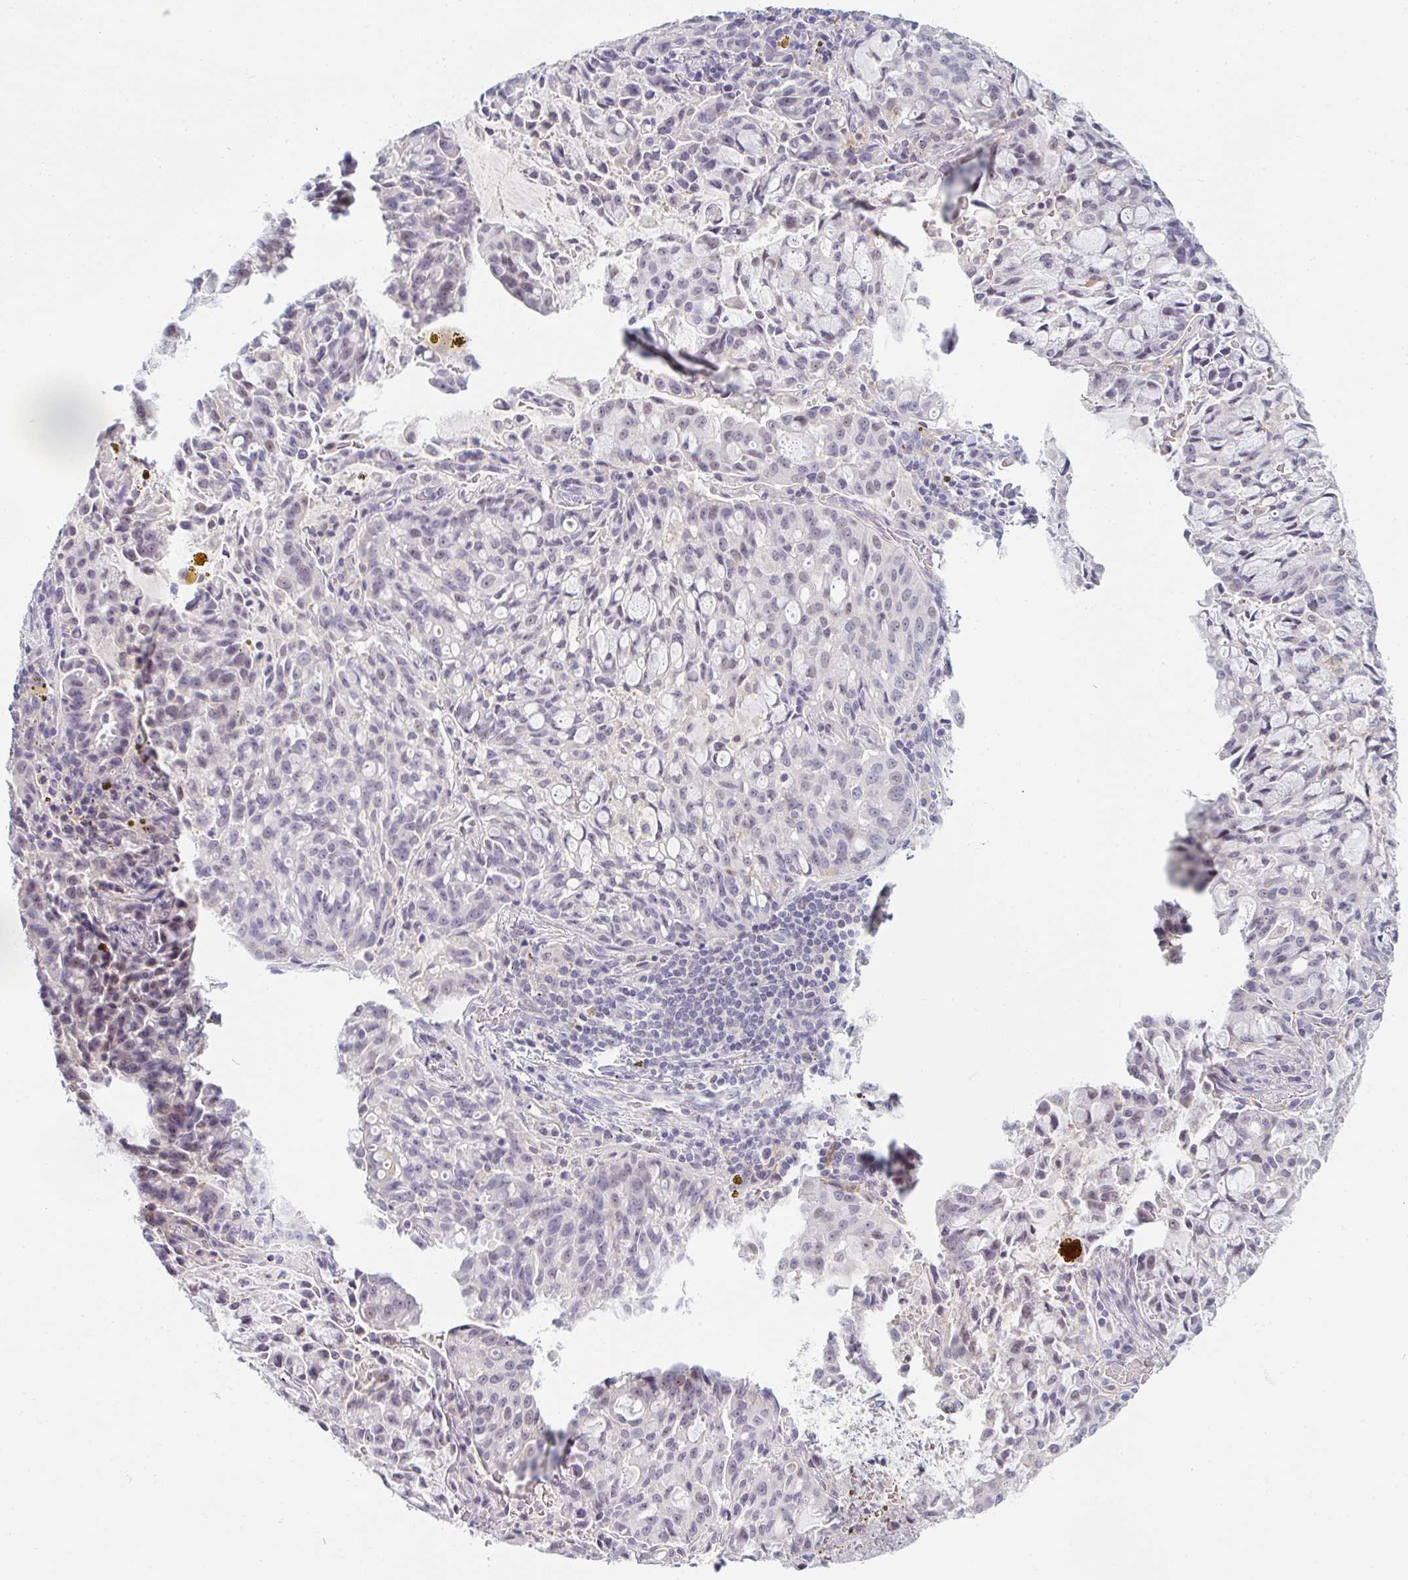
{"staining": {"intensity": "moderate", "quantity": "<25%", "location": "nuclear"}, "tissue": "lung cancer", "cell_type": "Tumor cells", "image_type": "cancer", "snomed": [{"axis": "morphology", "description": "Adenocarcinoma, NOS"}, {"axis": "topography", "description": "Lung"}], "caption": "Human lung cancer (adenocarcinoma) stained with a brown dye shows moderate nuclear positive expression in about <25% of tumor cells.", "gene": "PPFIA4", "patient": {"sex": "female", "age": 44}}